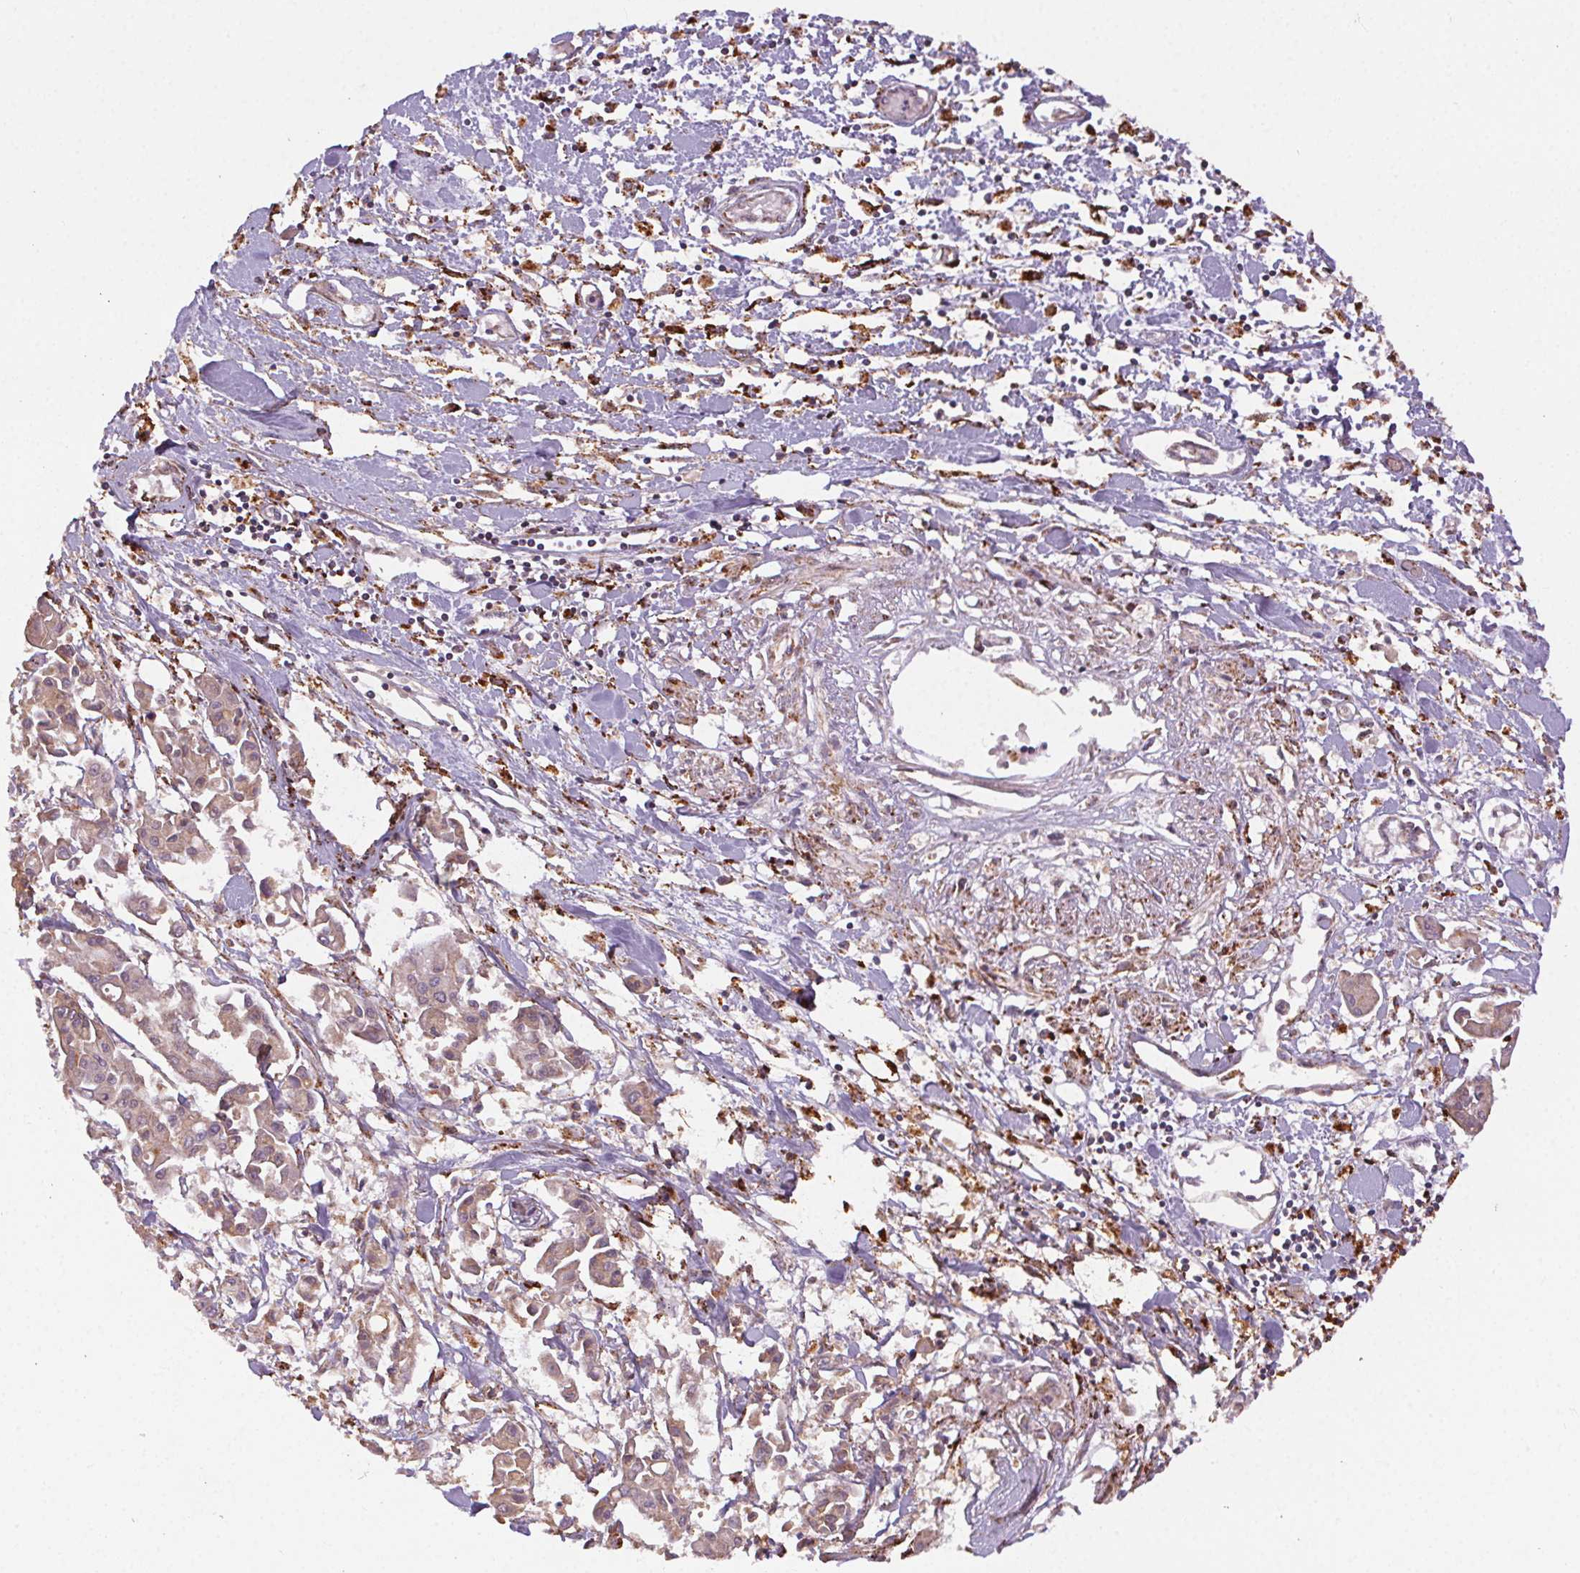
{"staining": {"intensity": "weak", "quantity": "25%-75%", "location": "cytoplasmic/membranous"}, "tissue": "pancreatic cancer", "cell_type": "Tumor cells", "image_type": "cancer", "snomed": [{"axis": "morphology", "description": "Adenocarcinoma, NOS"}, {"axis": "topography", "description": "Pancreas"}], "caption": "IHC (DAB (3,3'-diaminobenzidine)) staining of human pancreatic adenocarcinoma exhibits weak cytoplasmic/membranous protein staining in approximately 25%-75% of tumor cells.", "gene": "FNBP1L", "patient": {"sex": "male", "age": 61}}